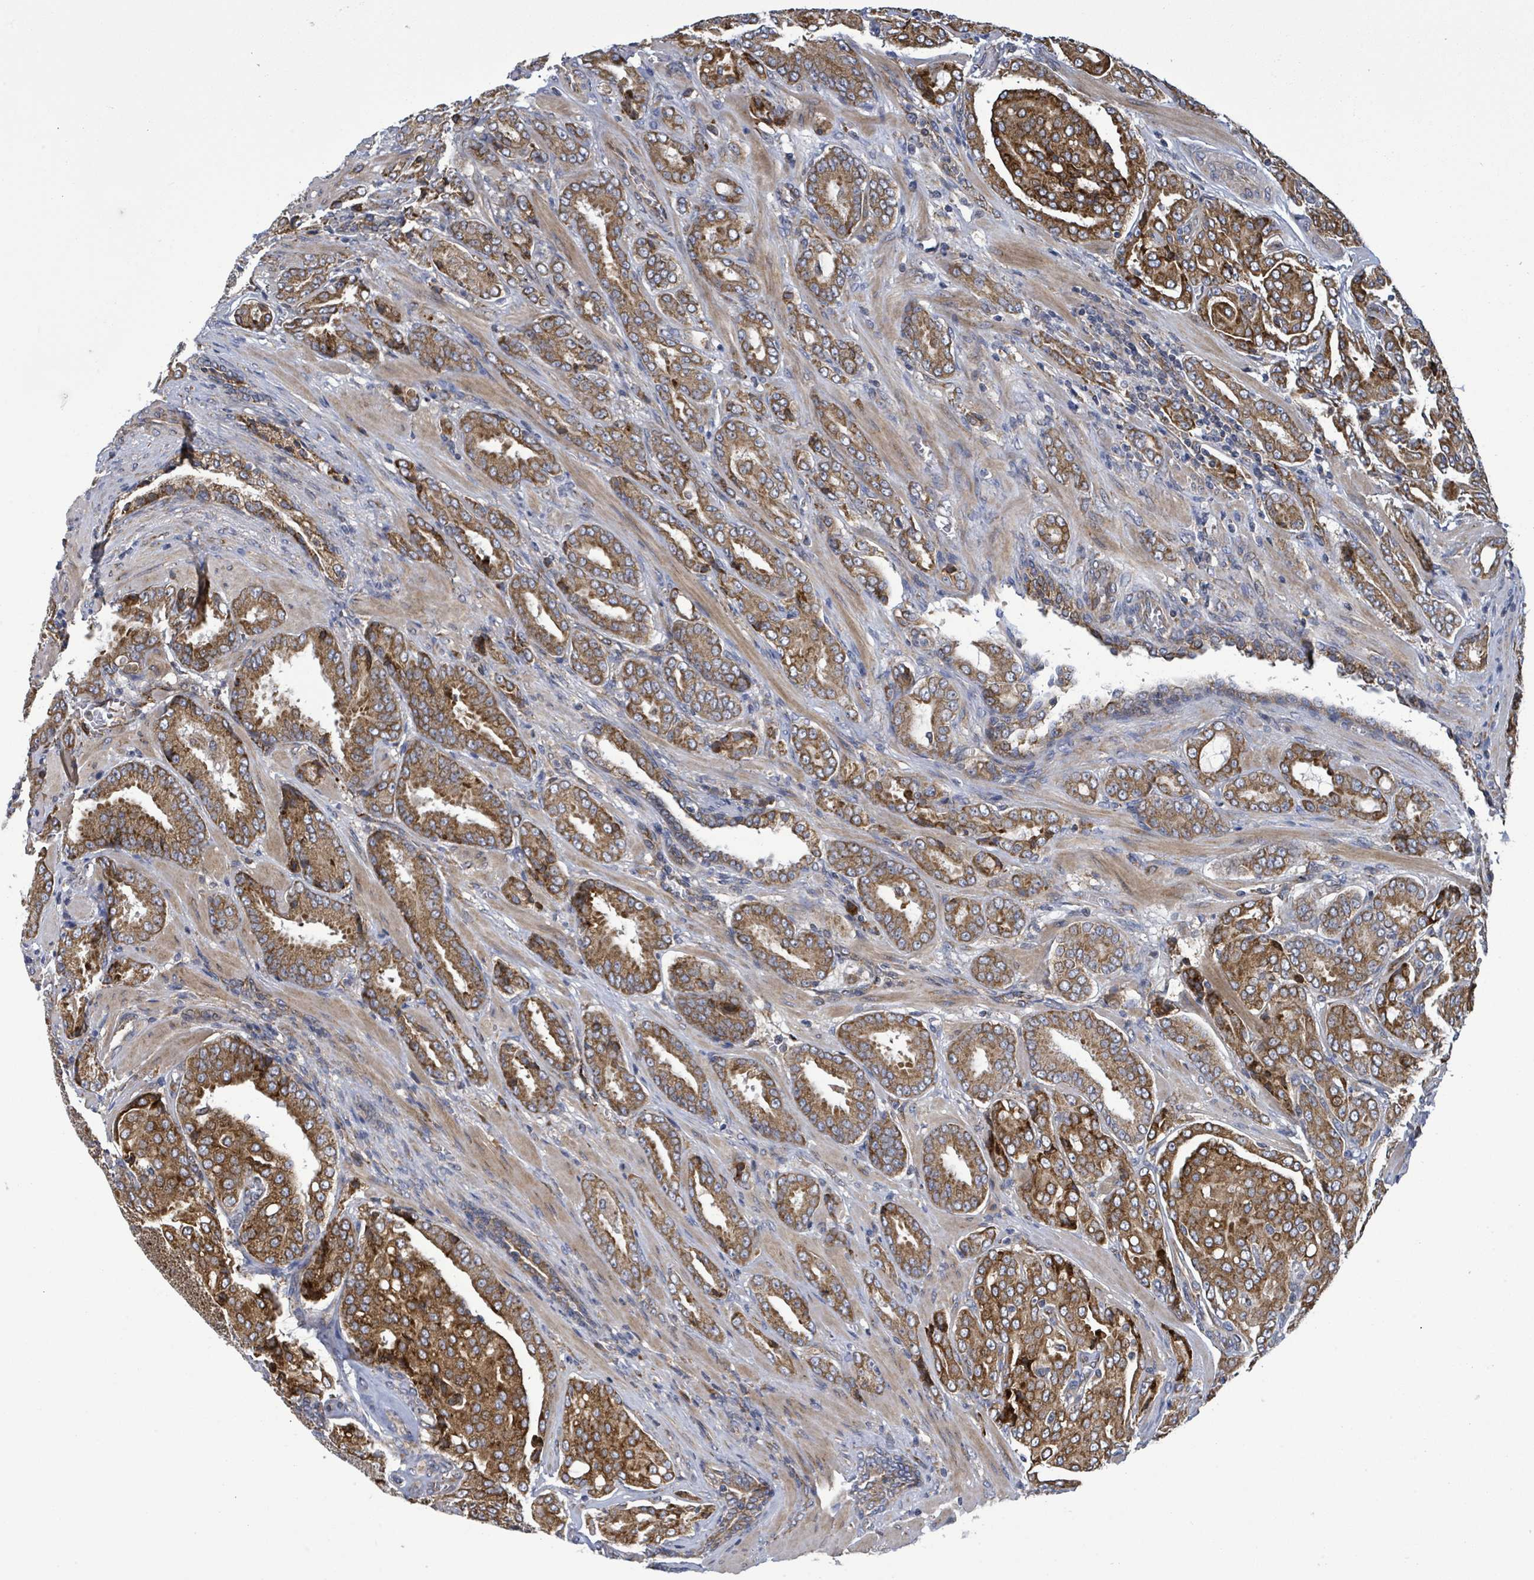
{"staining": {"intensity": "moderate", "quantity": ">75%", "location": "cytoplasmic/membranous"}, "tissue": "prostate cancer", "cell_type": "Tumor cells", "image_type": "cancer", "snomed": [{"axis": "morphology", "description": "Adenocarcinoma, High grade"}, {"axis": "topography", "description": "Prostate"}], "caption": "High-magnification brightfield microscopy of prostate cancer stained with DAB (3,3'-diaminobenzidine) (brown) and counterstained with hematoxylin (blue). tumor cells exhibit moderate cytoplasmic/membranous expression is seen in approximately>75% of cells.", "gene": "NOMO1", "patient": {"sex": "male", "age": 68}}